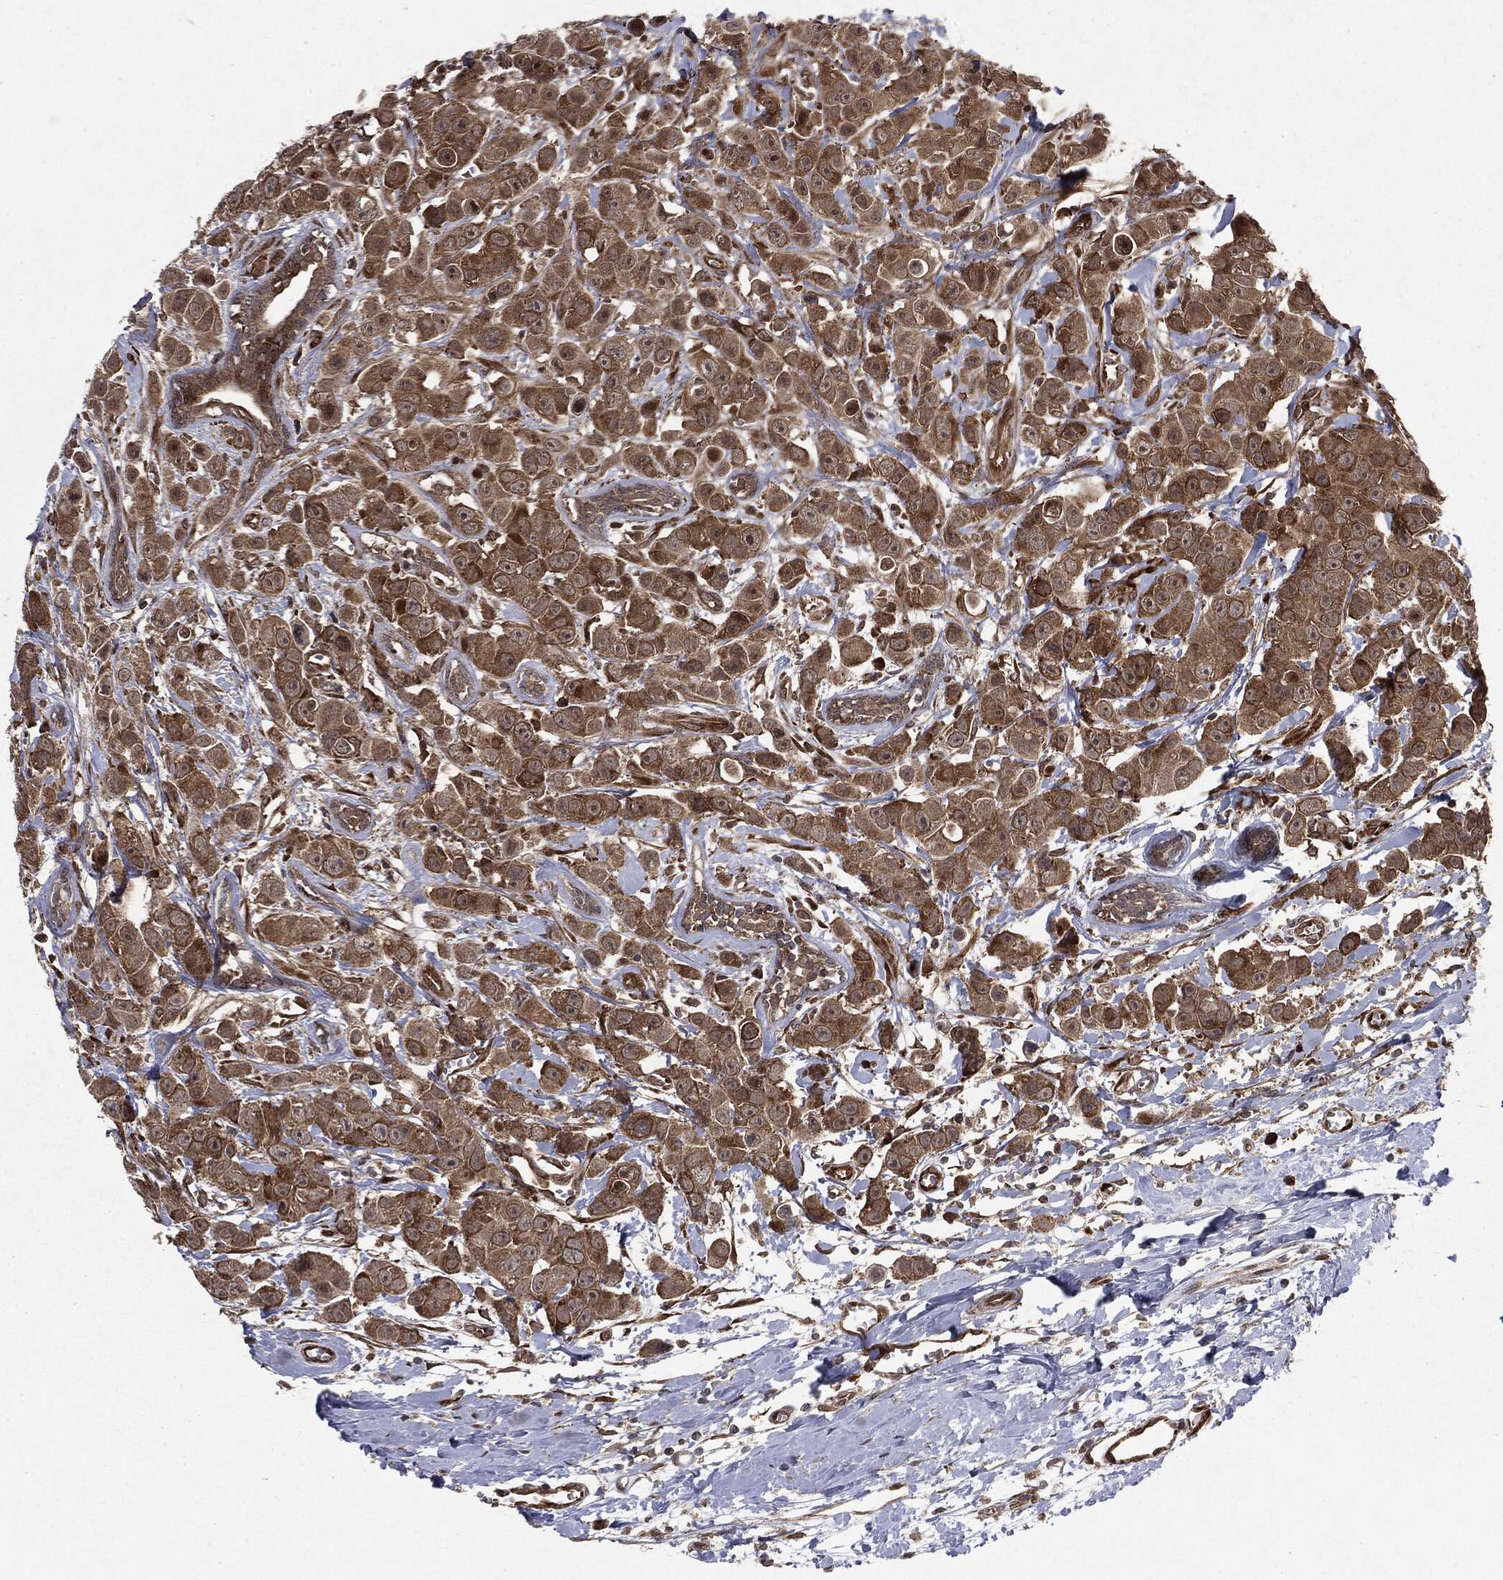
{"staining": {"intensity": "weak", "quantity": ">75%", "location": "cytoplasmic/membranous"}, "tissue": "breast cancer", "cell_type": "Tumor cells", "image_type": "cancer", "snomed": [{"axis": "morphology", "description": "Duct carcinoma"}, {"axis": "topography", "description": "Breast"}], "caption": "This histopathology image displays breast cancer (invasive ductal carcinoma) stained with immunohistochemistry to label a protein in brown. The cytoplasmic/membranous of tumor cells show weak positivity for the protein. Nuclei are counter-stained blue.", "gene": "OTUB1", "patient": {"sex": "female", "age": 35}}